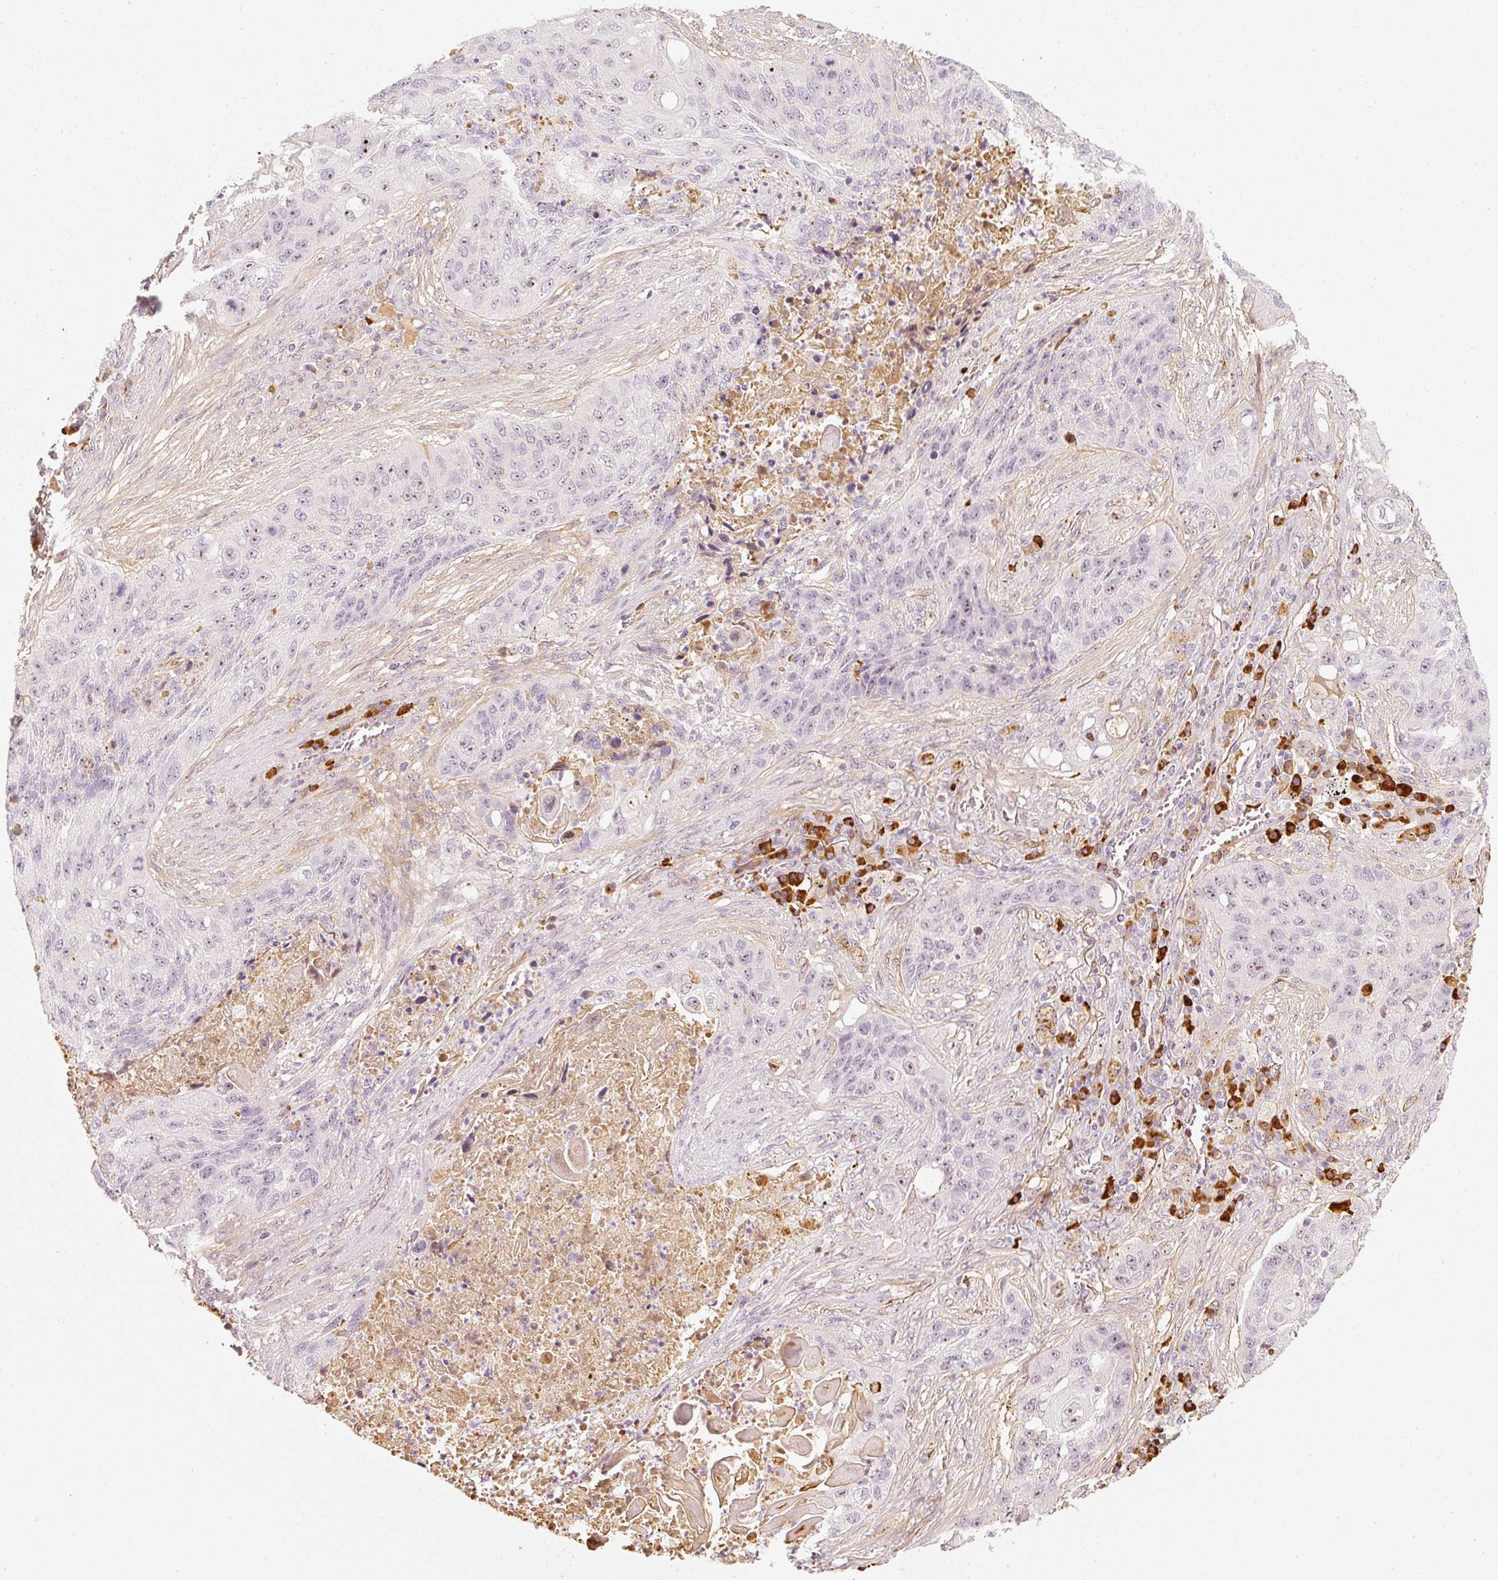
{"staining": {"intensity": "moderate", "quantity": "<25%", "location": "nuclear"}, "tissue": "lung cancer", "cell_type": "Tumor cells", "image_type": "cancer", "snomed": [{"axis": "morphology", "description": "Squamous cell carcinoma, NOS"}, {"axis": "topography", "description": "Lung"}], "caption": "This photomicrograph displays lung squamous cell carcinoma stained with immunohistochemistry (IHC) to label a protein in brown. The nuclear of tumor cells show moderate positivity for the protein. Nuclei are counter-stained blue.", "gene": "VCAM1", "patient": {"sex": "female", "age": 63}}